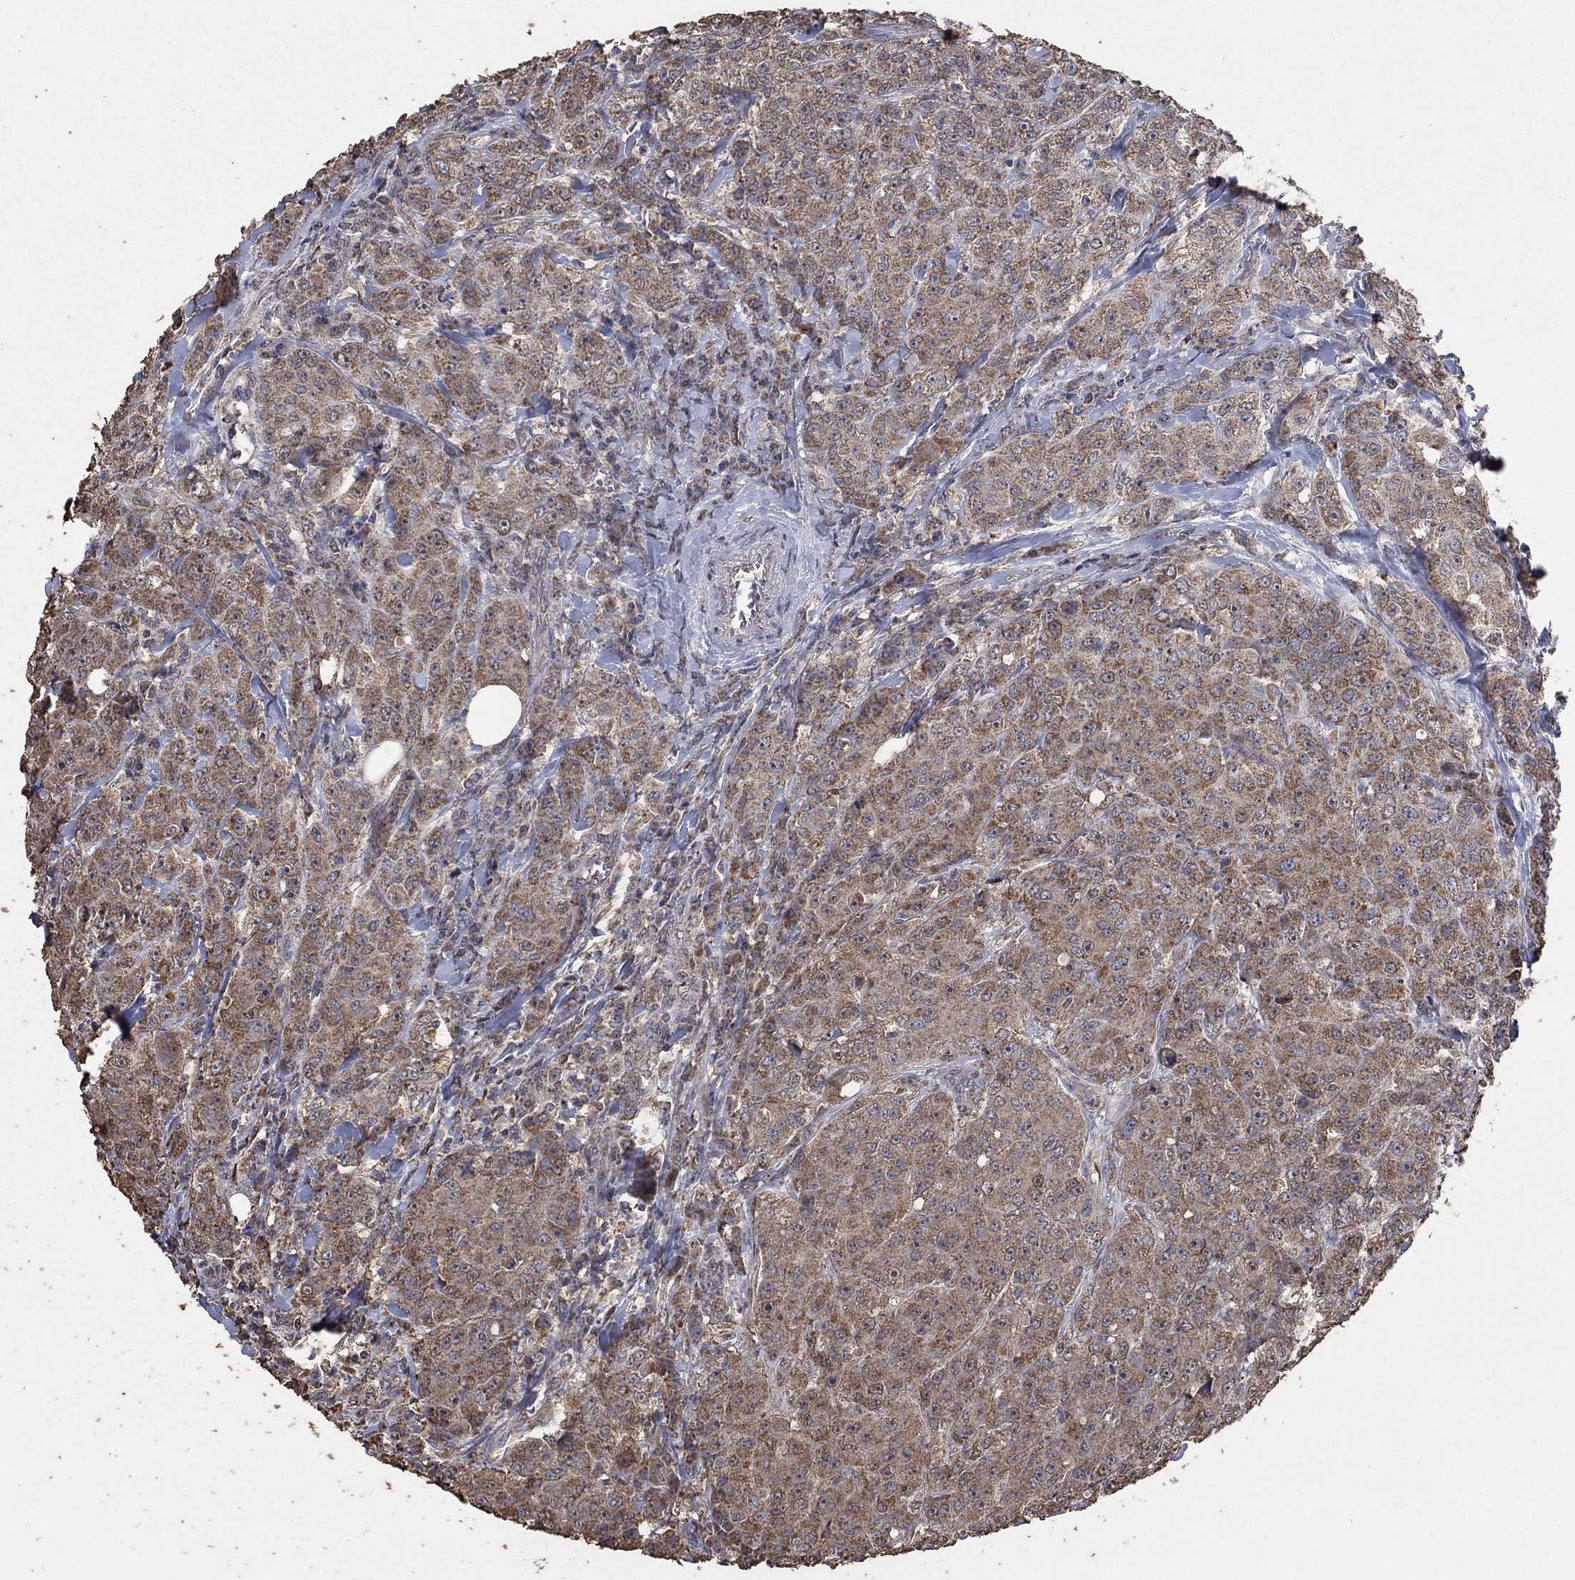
{"staining": {"intensity": "moderate", "quantity": ">75%", "location": "cytoplasmic/membranous"}, "tissue": "breast cancer", "cell_type": "Tumor cells", "image_type": "cancer", "snomed": [{"axis": "morphology", "description": "Duct carcinoma"}, {"axis": "topography", "description": "Breast"}], "caption": "DAB (3,3'-diaminobenzidine) immunohistochemical staining of breast cancer (invasive ductal carcinoma) shows moderate cytoplasmic/membranous protein positivity in approximately >75% of tumor cells.", "gene": "MRPS24", "patient": {"sex": "female", "age": 43}}